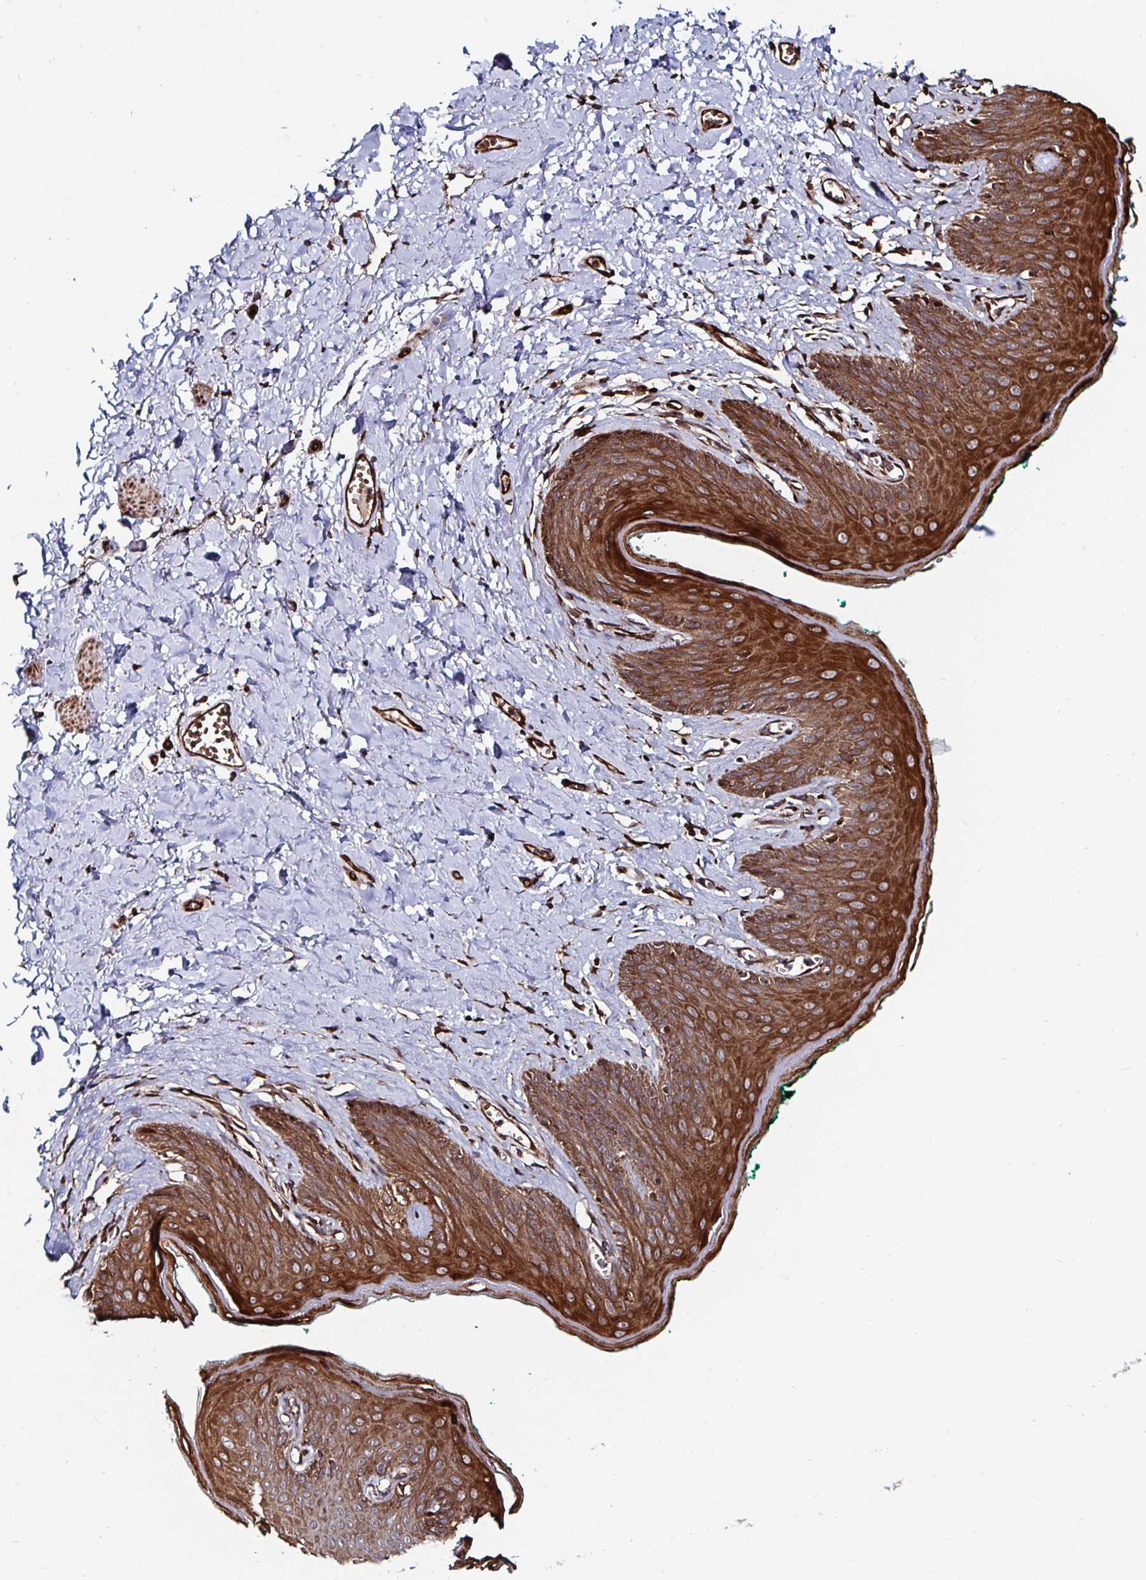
{"staining": {"intensity": "strong", "quantity": ">75%", "location": "cytoplasmic/membranous"}, "tissue": "skin", "cell_type": "Epidermal cells", "image_type": "normal", "snomed": [{"axis": "morphology", "description": "Normal tissue, NOS"}, {"axis": "topography", "description": "Vulva"}, {"axis": "topography", "description": "Peripheral nerve tissue"}], "caption": "Epidermal cells exhibit high levels of strong cytoplasmic/membranous staining in approximately >75% of cells in unremarkable human skin.", "gene": "TBKBP1", "patient": {"sex": "female", "age": 66}}